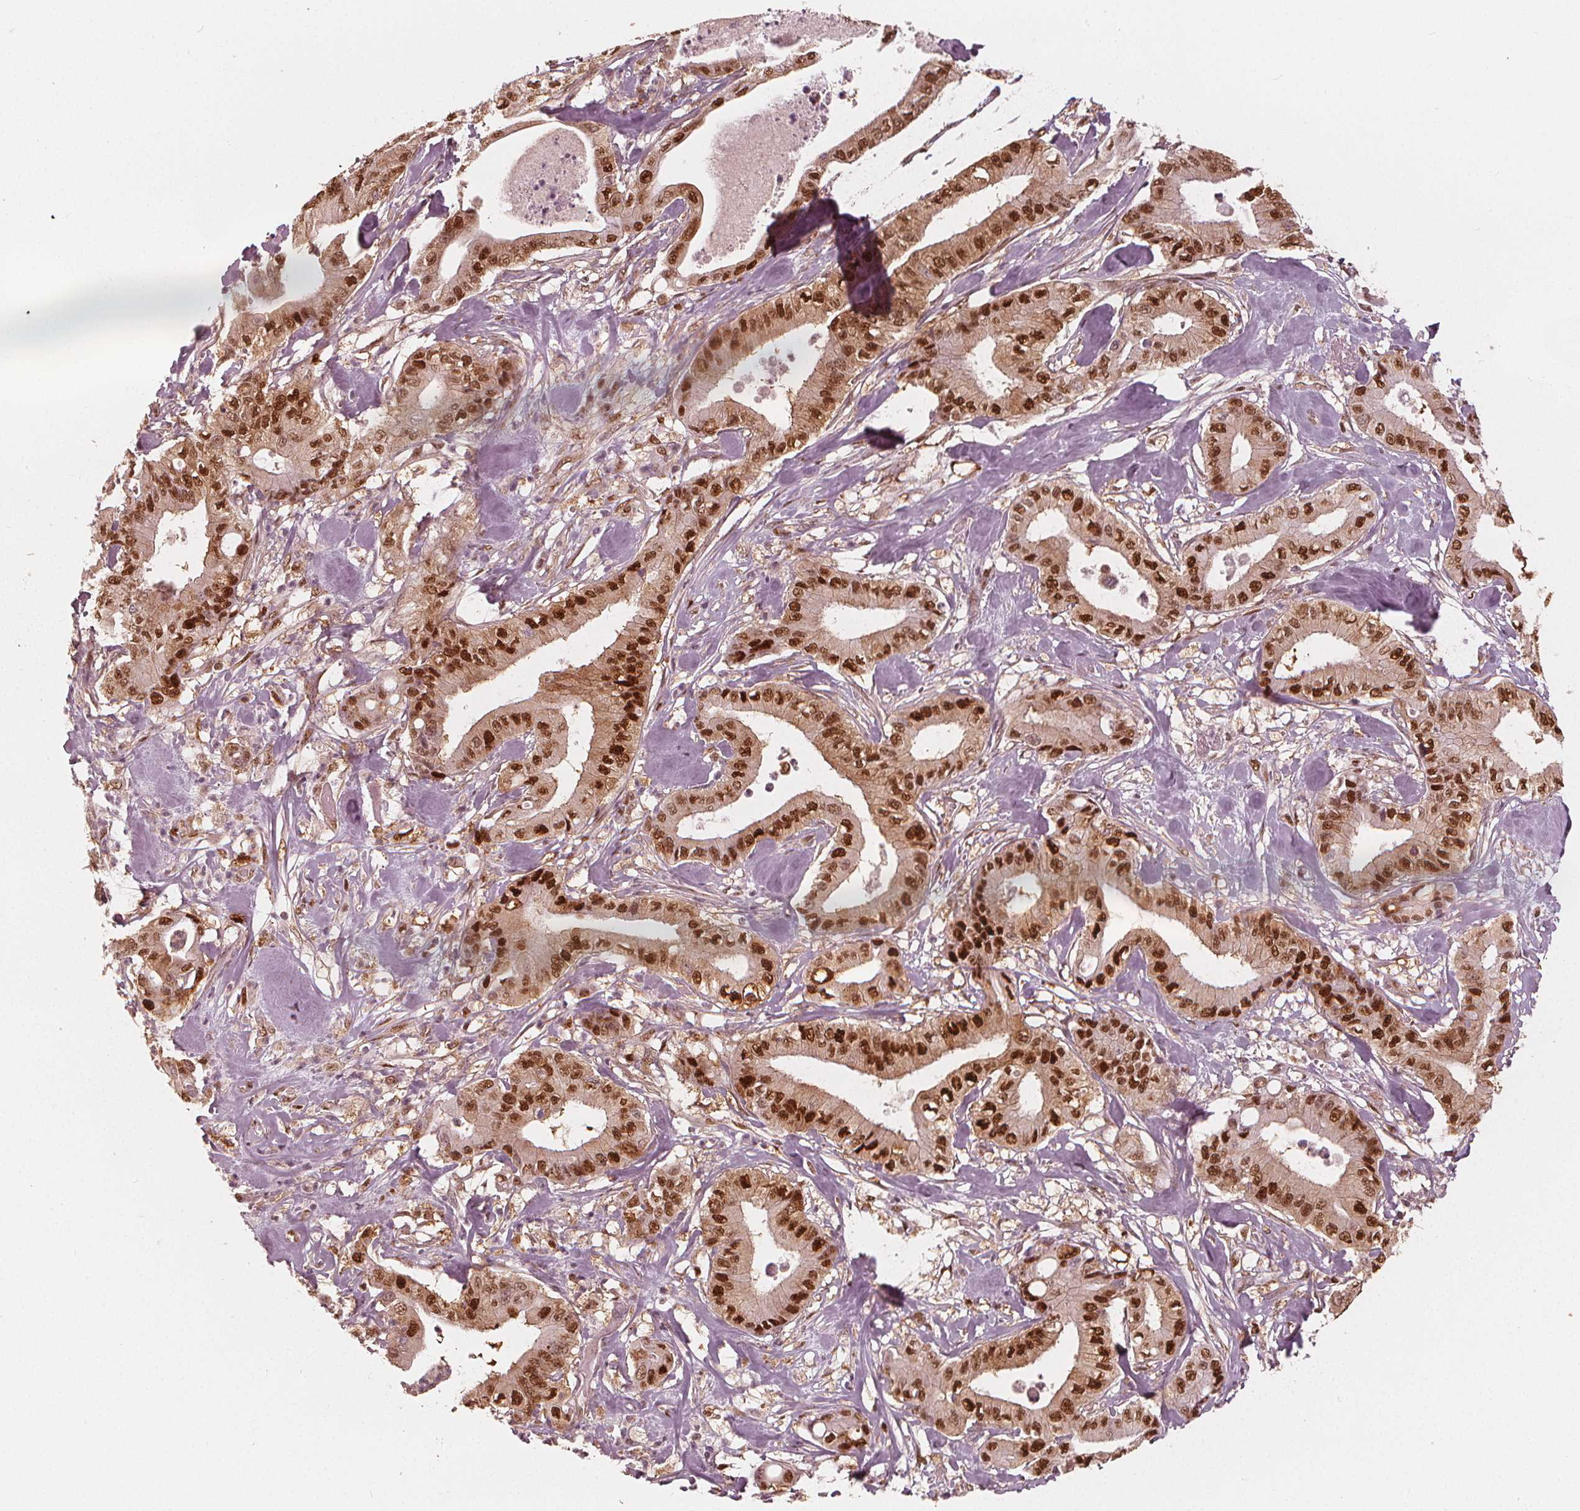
{"staining": {"intensity": "strong", "quantity": ">75%", "location": "cytoplasmic/membranous,nuclear"}, "tissue": "pancreatic cancer", "cell_type": "Tumor cells", "image_type": "cancer", "snomed": [{"axis": "morphology", "description": "Adenocarcinoma, NOS"}, {"axis": "topography", "description": "Pancreas"}], "caption": "Immunohistochemistry staining of pancreatic adenocarcinoma, which displays high levels of strong cytoplasmic/membranous and nuclear expression in approximately >75% of tumor cells indicating strong cytoplasmic/membranous and nuclear protein positivity. The staining was performed using DAB (3,3'-diaminobenzidine) (brown) for protein detection and nuclei were counterstained in hematoxylin (blue).", "gene": "SQSTM1", "patient": {"sex": "male", "age": 71}}